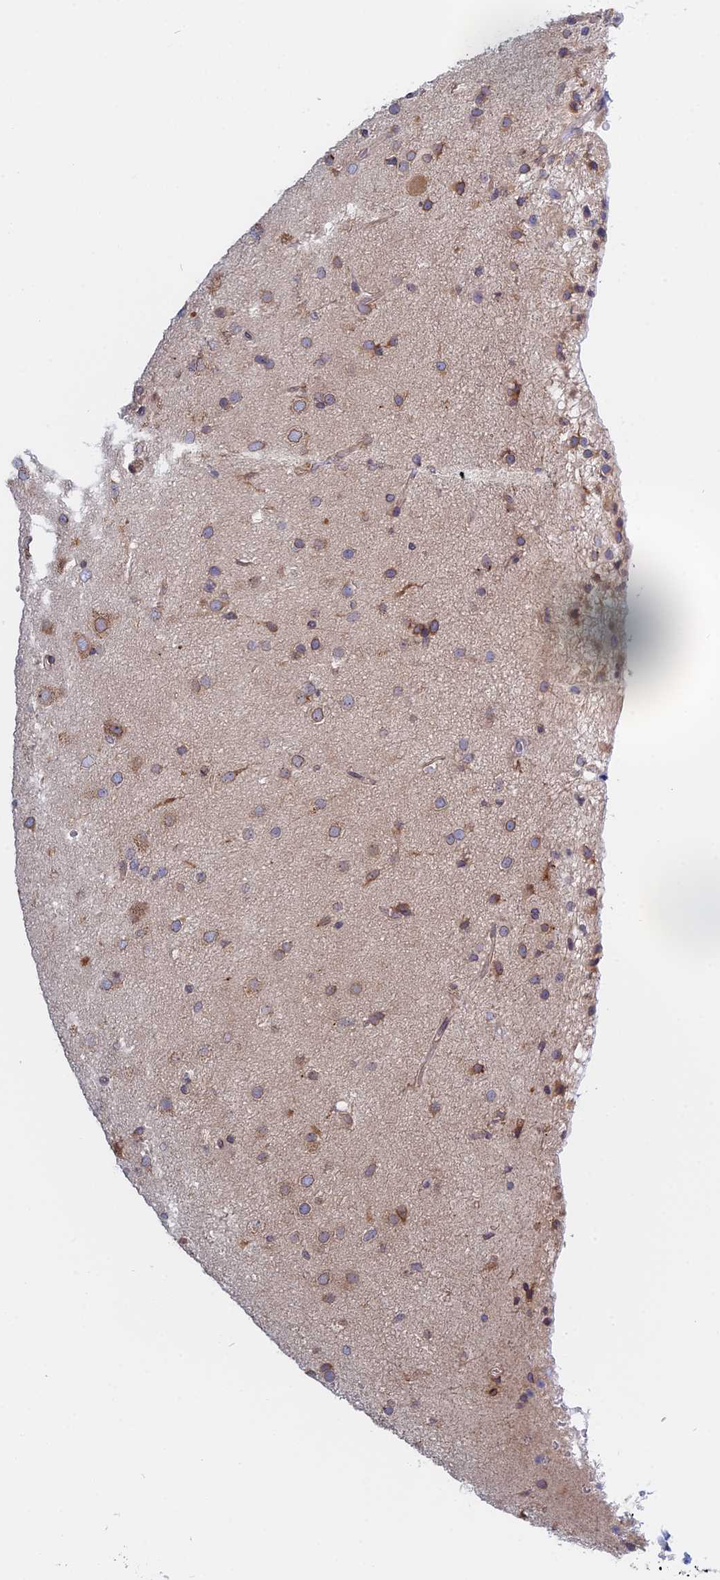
{"staining": {"intensity": "weak", "quantity": ">75%", "location": "cytoplasmic/membranous"}, "tissue": "glioma", "cell_type": "Tumor cells", "image_type": "cancer", "snomed": [{"axis": "morphology", "description": "Glioma, malignant, Low grade"}, {"axis": "topography", "description": "Brain"}], "caption": "Approximately >75% of tumor cells in malignant glioma (low-grade) show weak cytoplasmic/membranous protein staining as visualized by brown immunohistochemical staining.", "gene": "NAA10", "patient": {"sex": "male", "age": 65}}